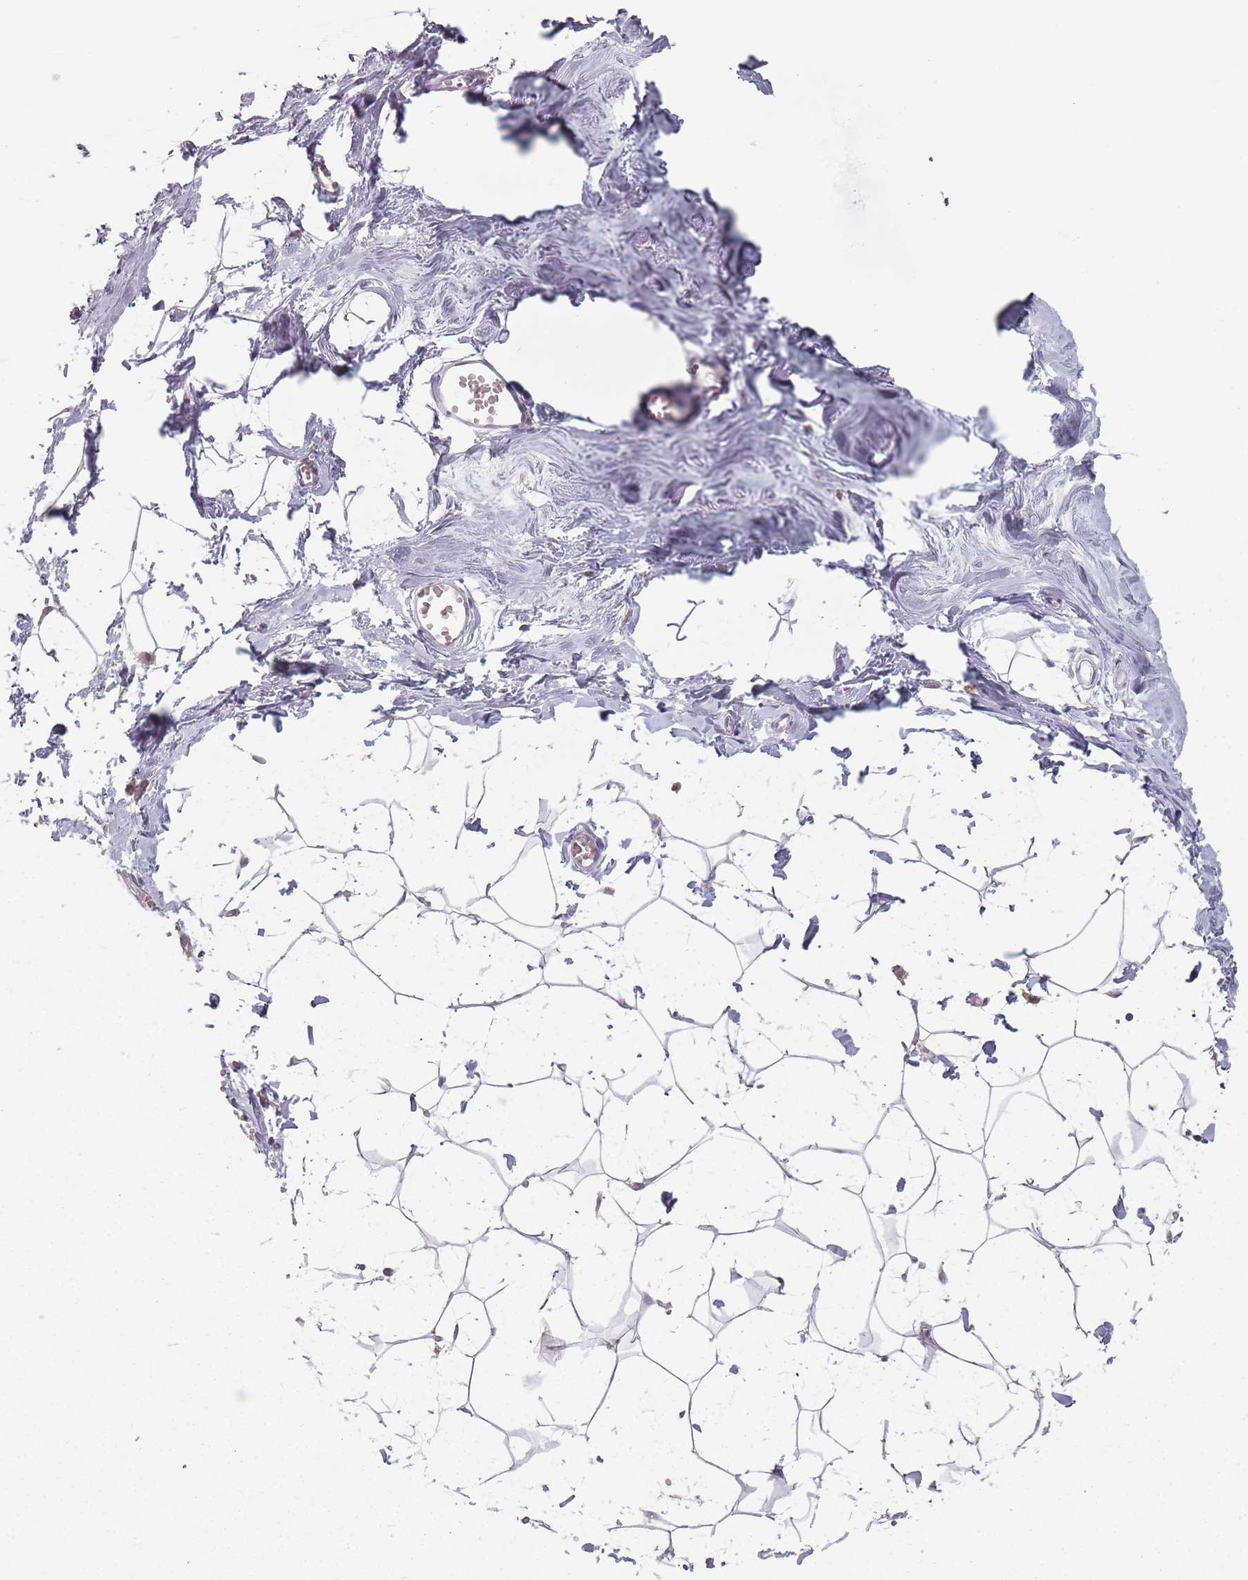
{"staining": {"intensity": "negative", "quantity": "none", "location": "none"}, "tissue": "breast", "cell_type": "Adipocytes", "image_type": "normal", "snomed": [{"axis": "morphology", "description": "Normal tissue, NOS"}, {"axis": "topography", "description": "Breast"}], "caption": "DAB immunohistochemical staining of benign human breast reveals no significant positivity in adipocytes.", "gene": "NAXE", "patient": {"sex": "female", "age": 27}}